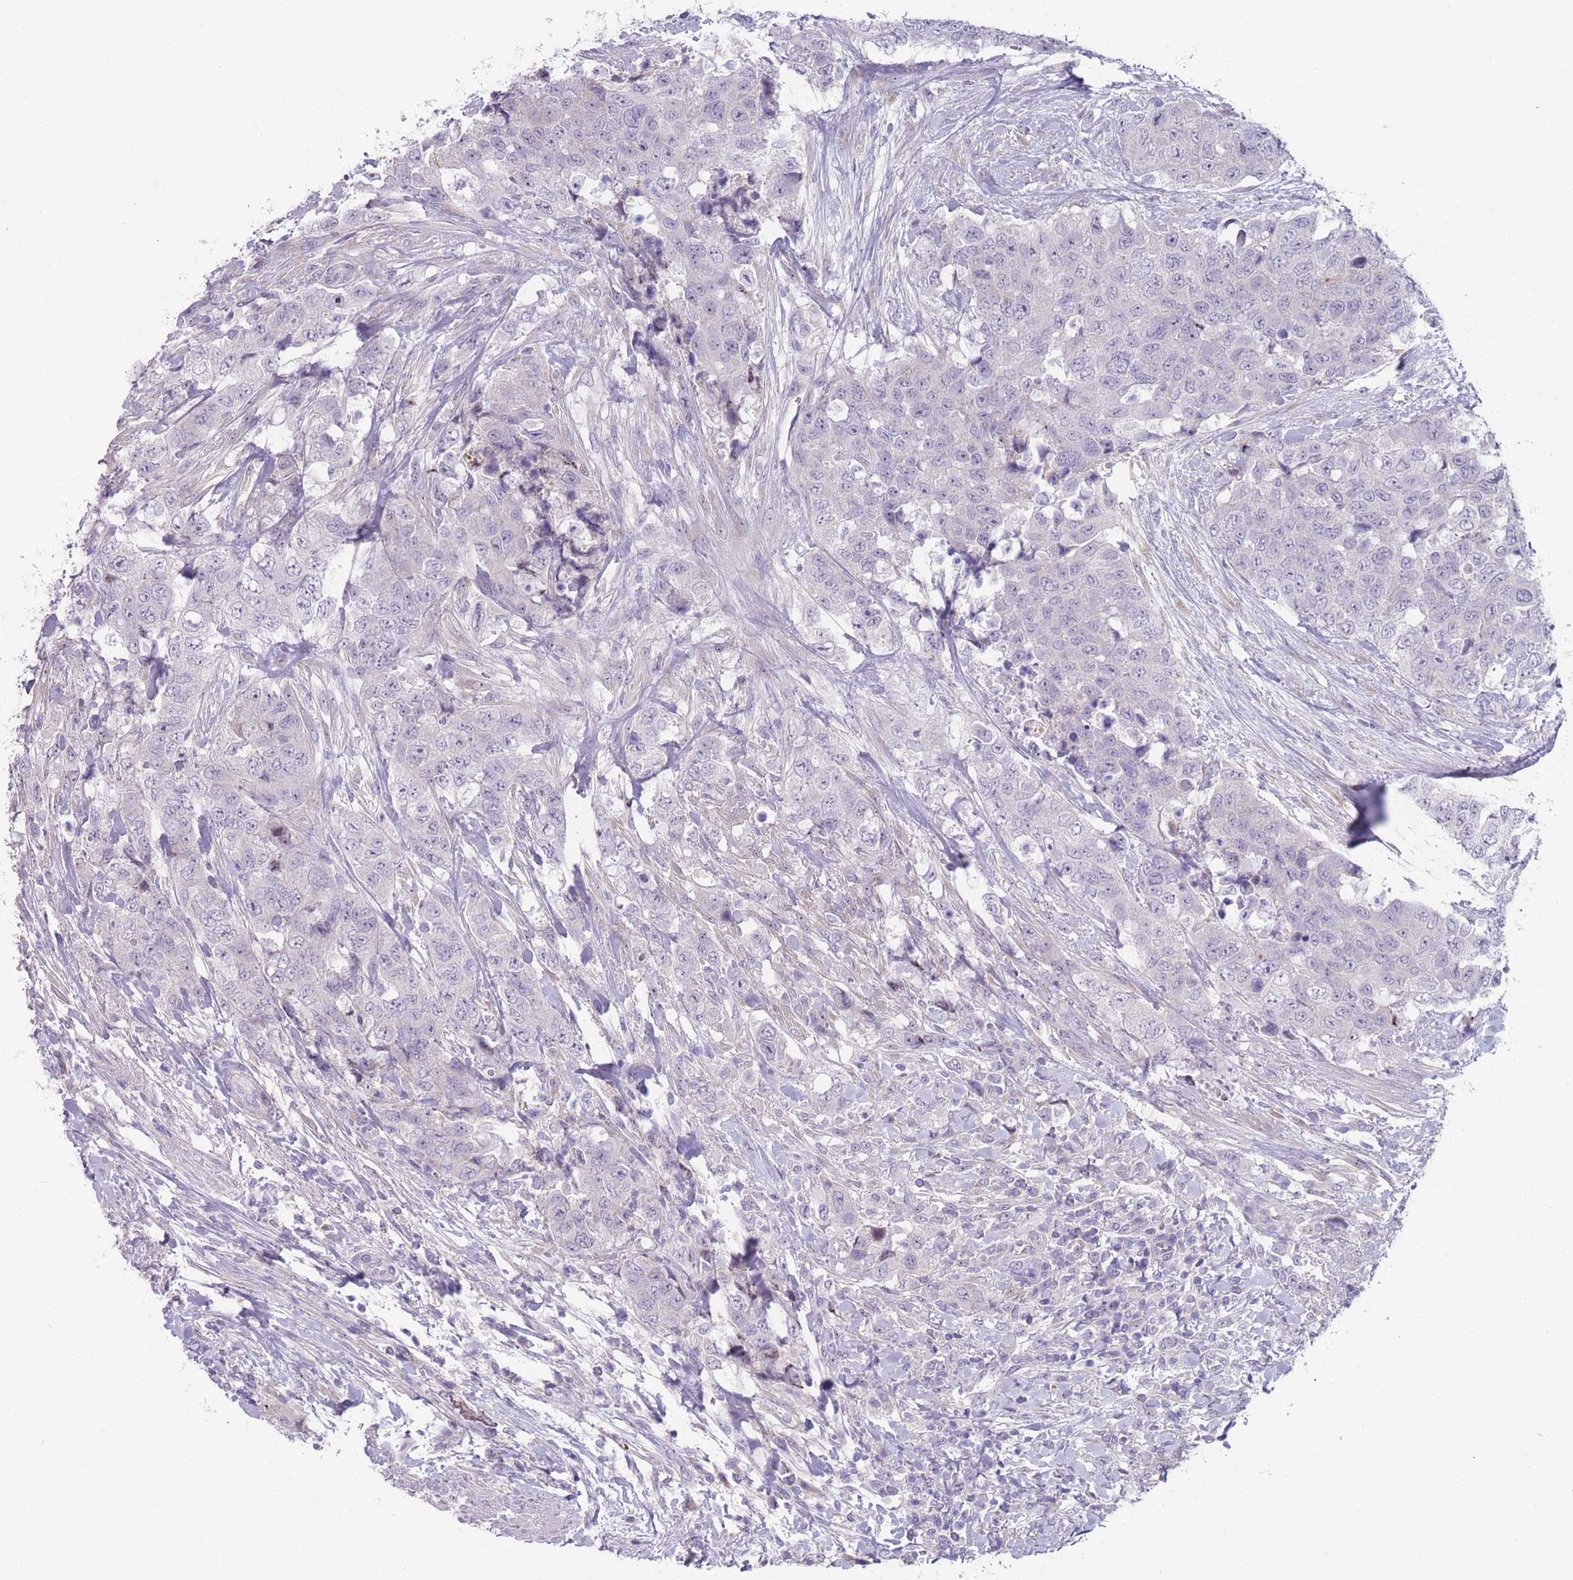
{"staining": {"intensity": "negative", "quantity": "none", "location": "none"}, "tissue": "urothelial cancer", "cell_type": "Tumor cells", "image_type": "cancer", "snomed": [{"axis": "morphology", "description": "Urothelial carcinoma, High grade"}, {"axis": "topography", "description": "Urinary bladder"}], "caption": "The micrograph reveals no significant staining in tumor cells of high-grade urothelial carcinoma.", "gene": "PAIP2B", "patient": {"sex": "female", "age": 78}}